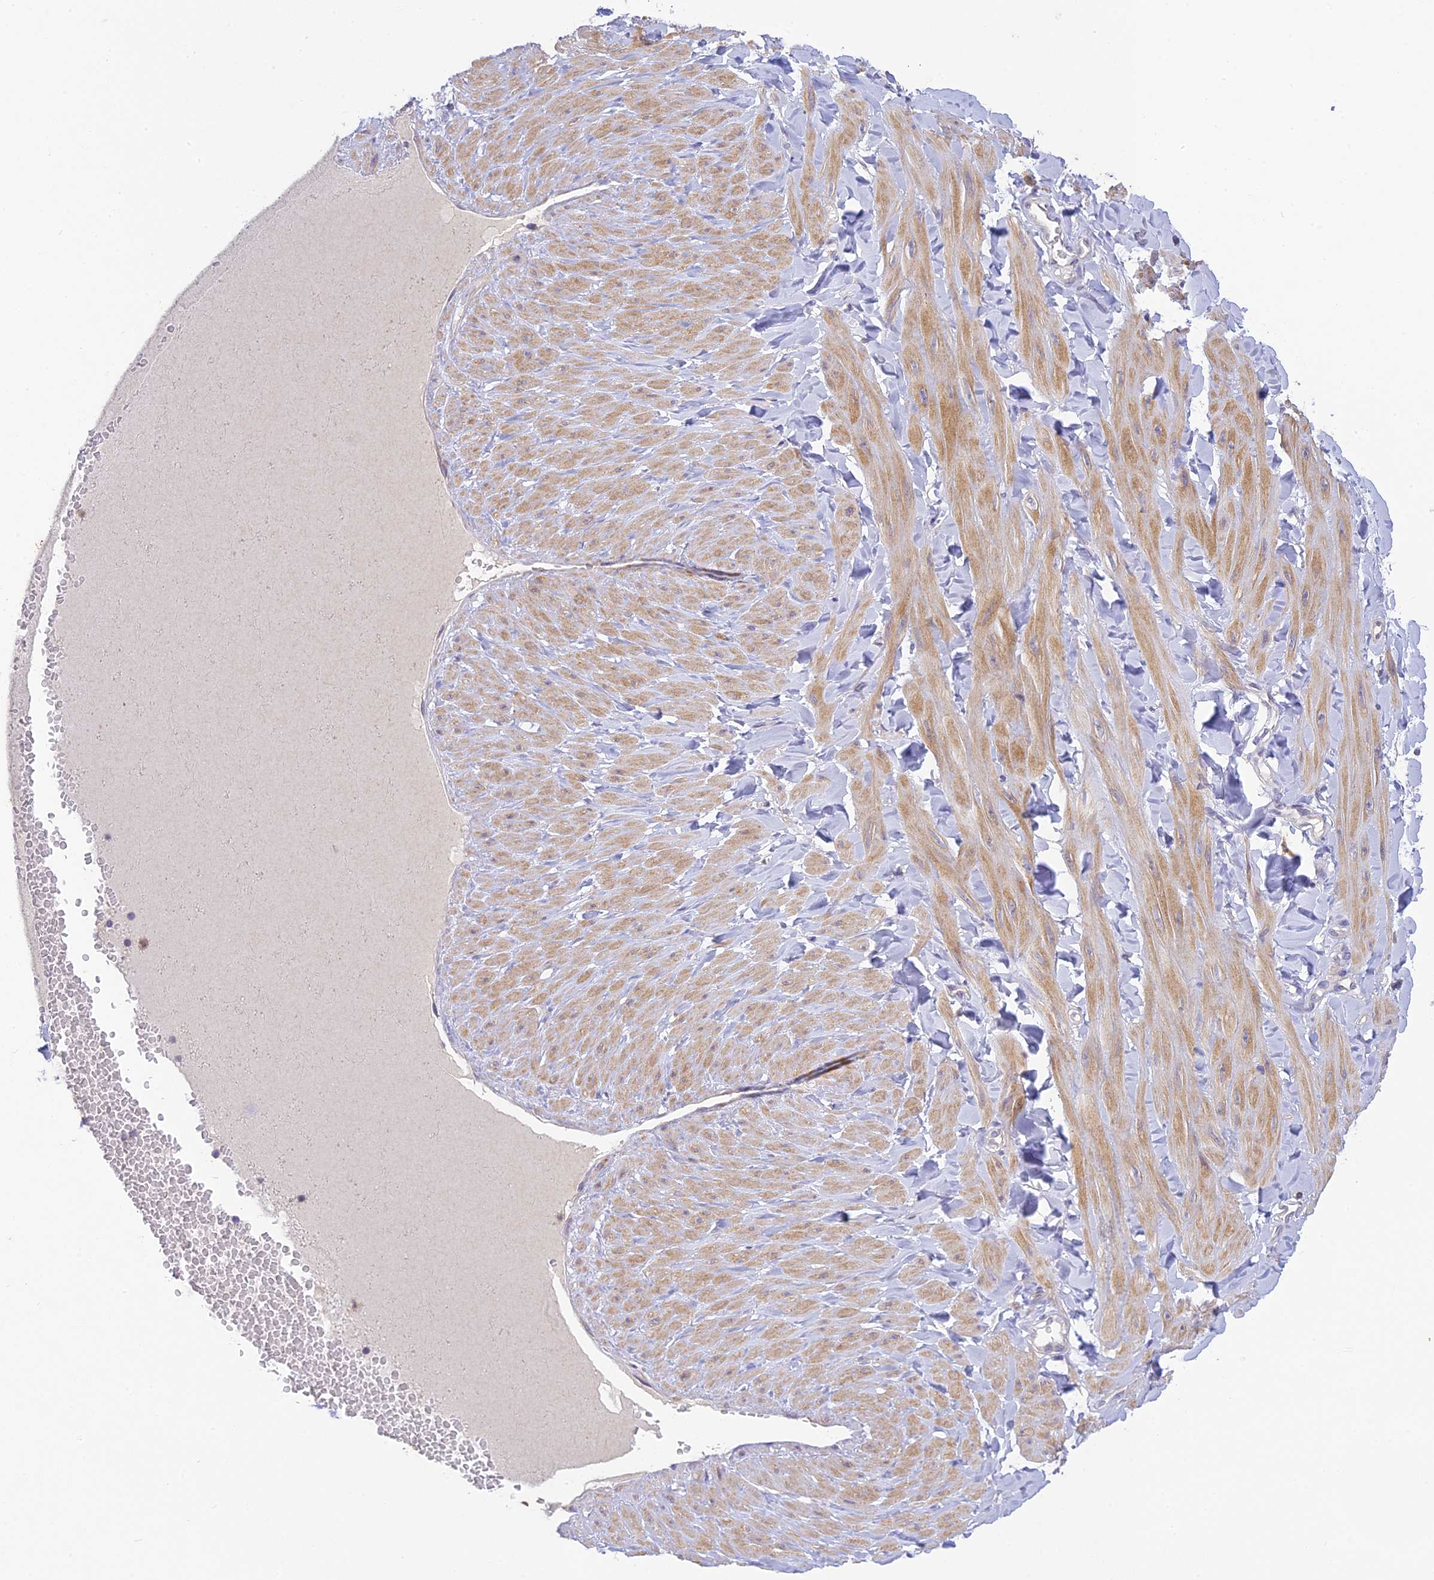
{"staining": {"intensity": "negative", "quantity": "none", "location": "none"}, "tissue": "adipose tissue", "cell_type": "Adipocytes", "image_type": "normal", "snomed": [{"axis": "morphology", "description": "Normal tissue, NOS"}, {"axis": "topography", "description": "Adipose tissue"}, {"axis": "topography", "description": "Vascular tissue"}, {"axis": "topography", "description": "Peripheral nerve tissue"}], "caption": "Histopathology image shows no protein positivity in adipocytes of benign adipose tissue. Brightfield microscopy of immunohistochemistry (IHC) stained with DAB (3,3'-diaminobenzidine) (brown) and hematoxylin (blue), captured at high magnification.", "gene": "BMT2", "patient": {"sex": "male", "age": 25}}